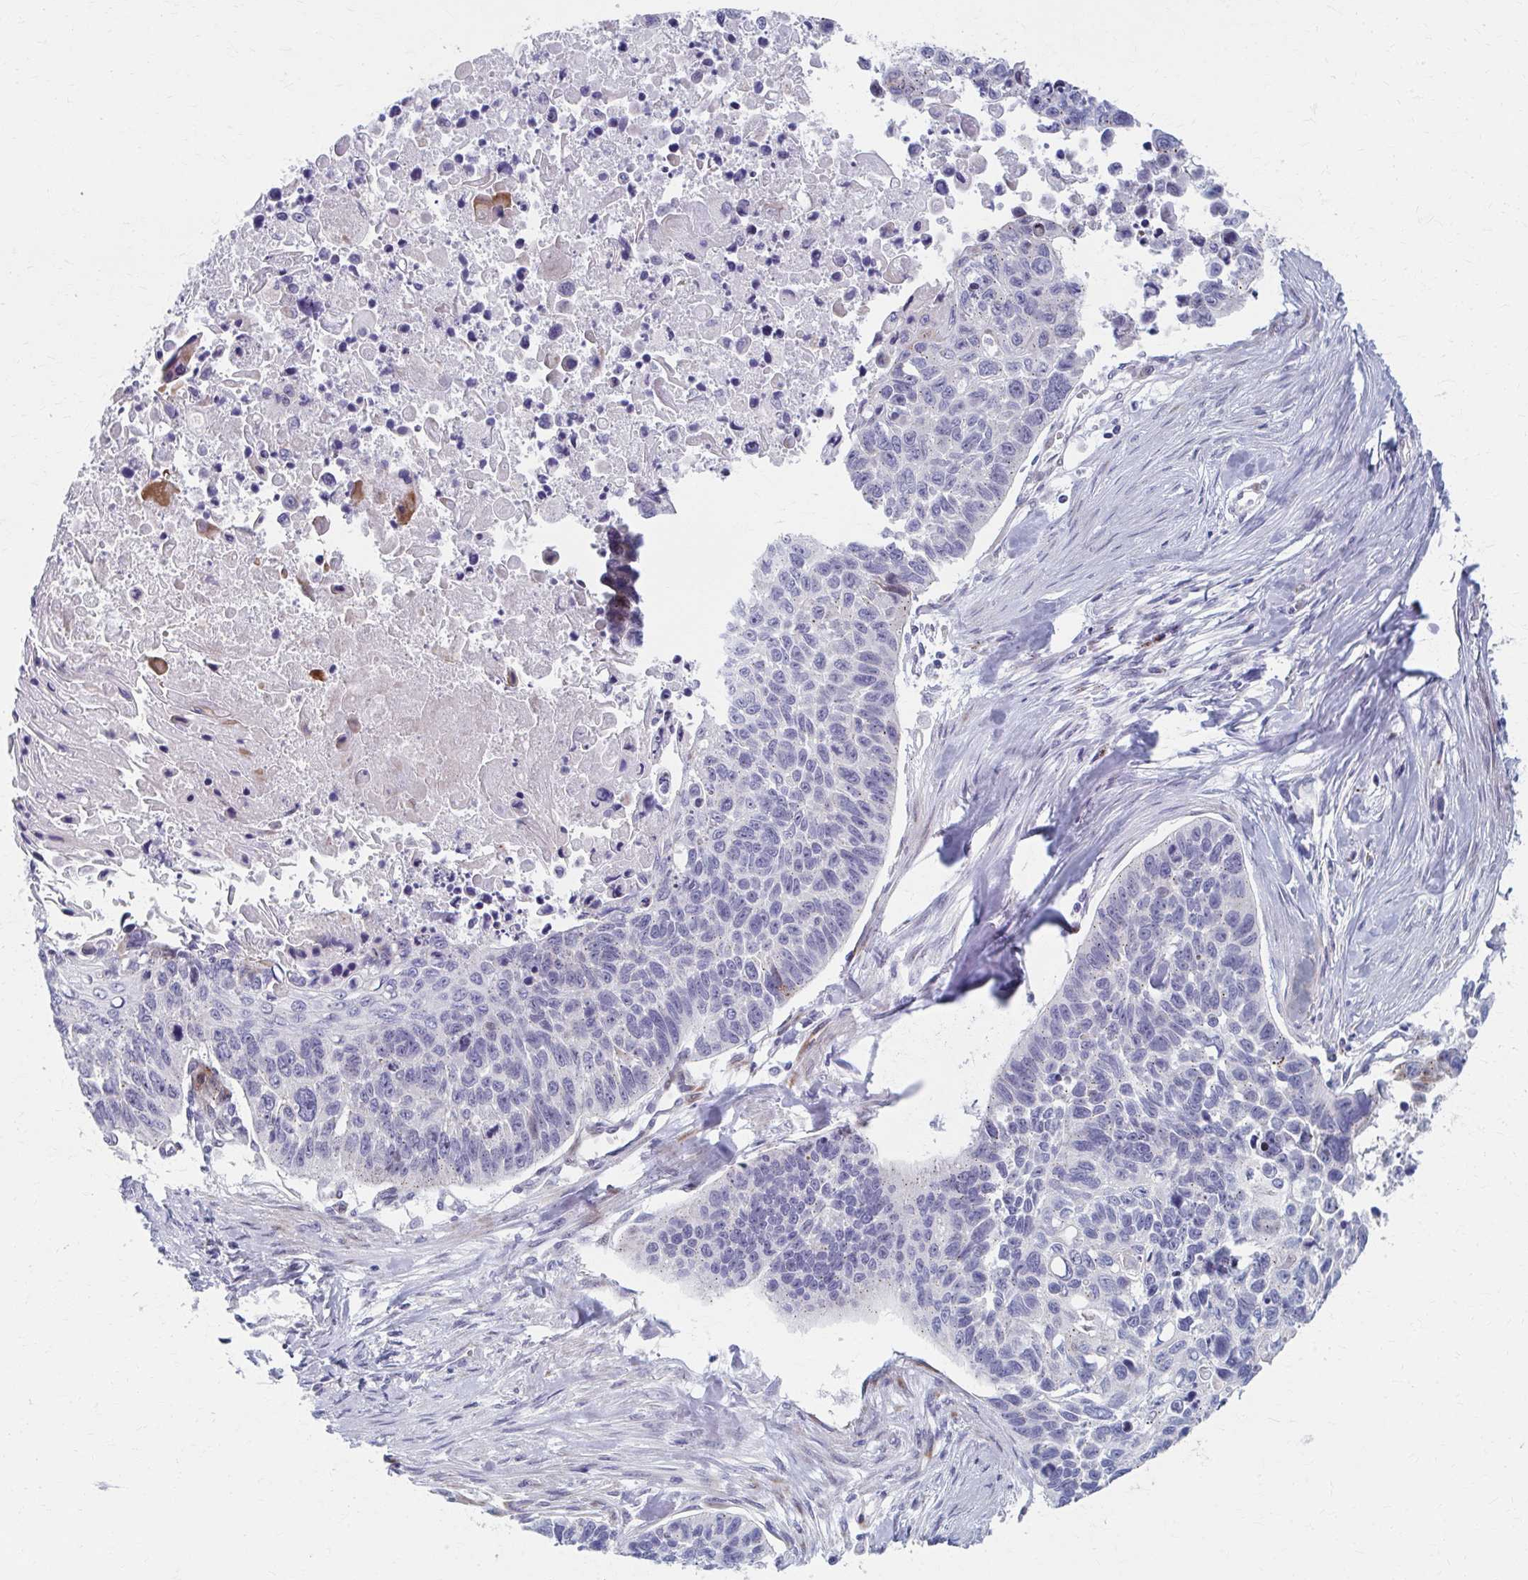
{"staining": {"intensity": "negative", "quantity": "none", "location": "none"}, "tissue": "lung cancer", "cell_type": "Tumor cells", "image_type": "cancer", "snomed": [{"axis": "morphology", "description": "Squamous cell carcinoma, NOS"}, {"axis": "topography", "description": "Lung"}], "caption": "IHC of human lung cancer (squamous cell carcinoma) exhibits no expression in tumor cells. (Brightfield microscopy of DAB (3,3'-diaminobenzidine) IHC at high magnification).", "gene": "OLFM2", "patient": {"sex": "male", "age": 62}}